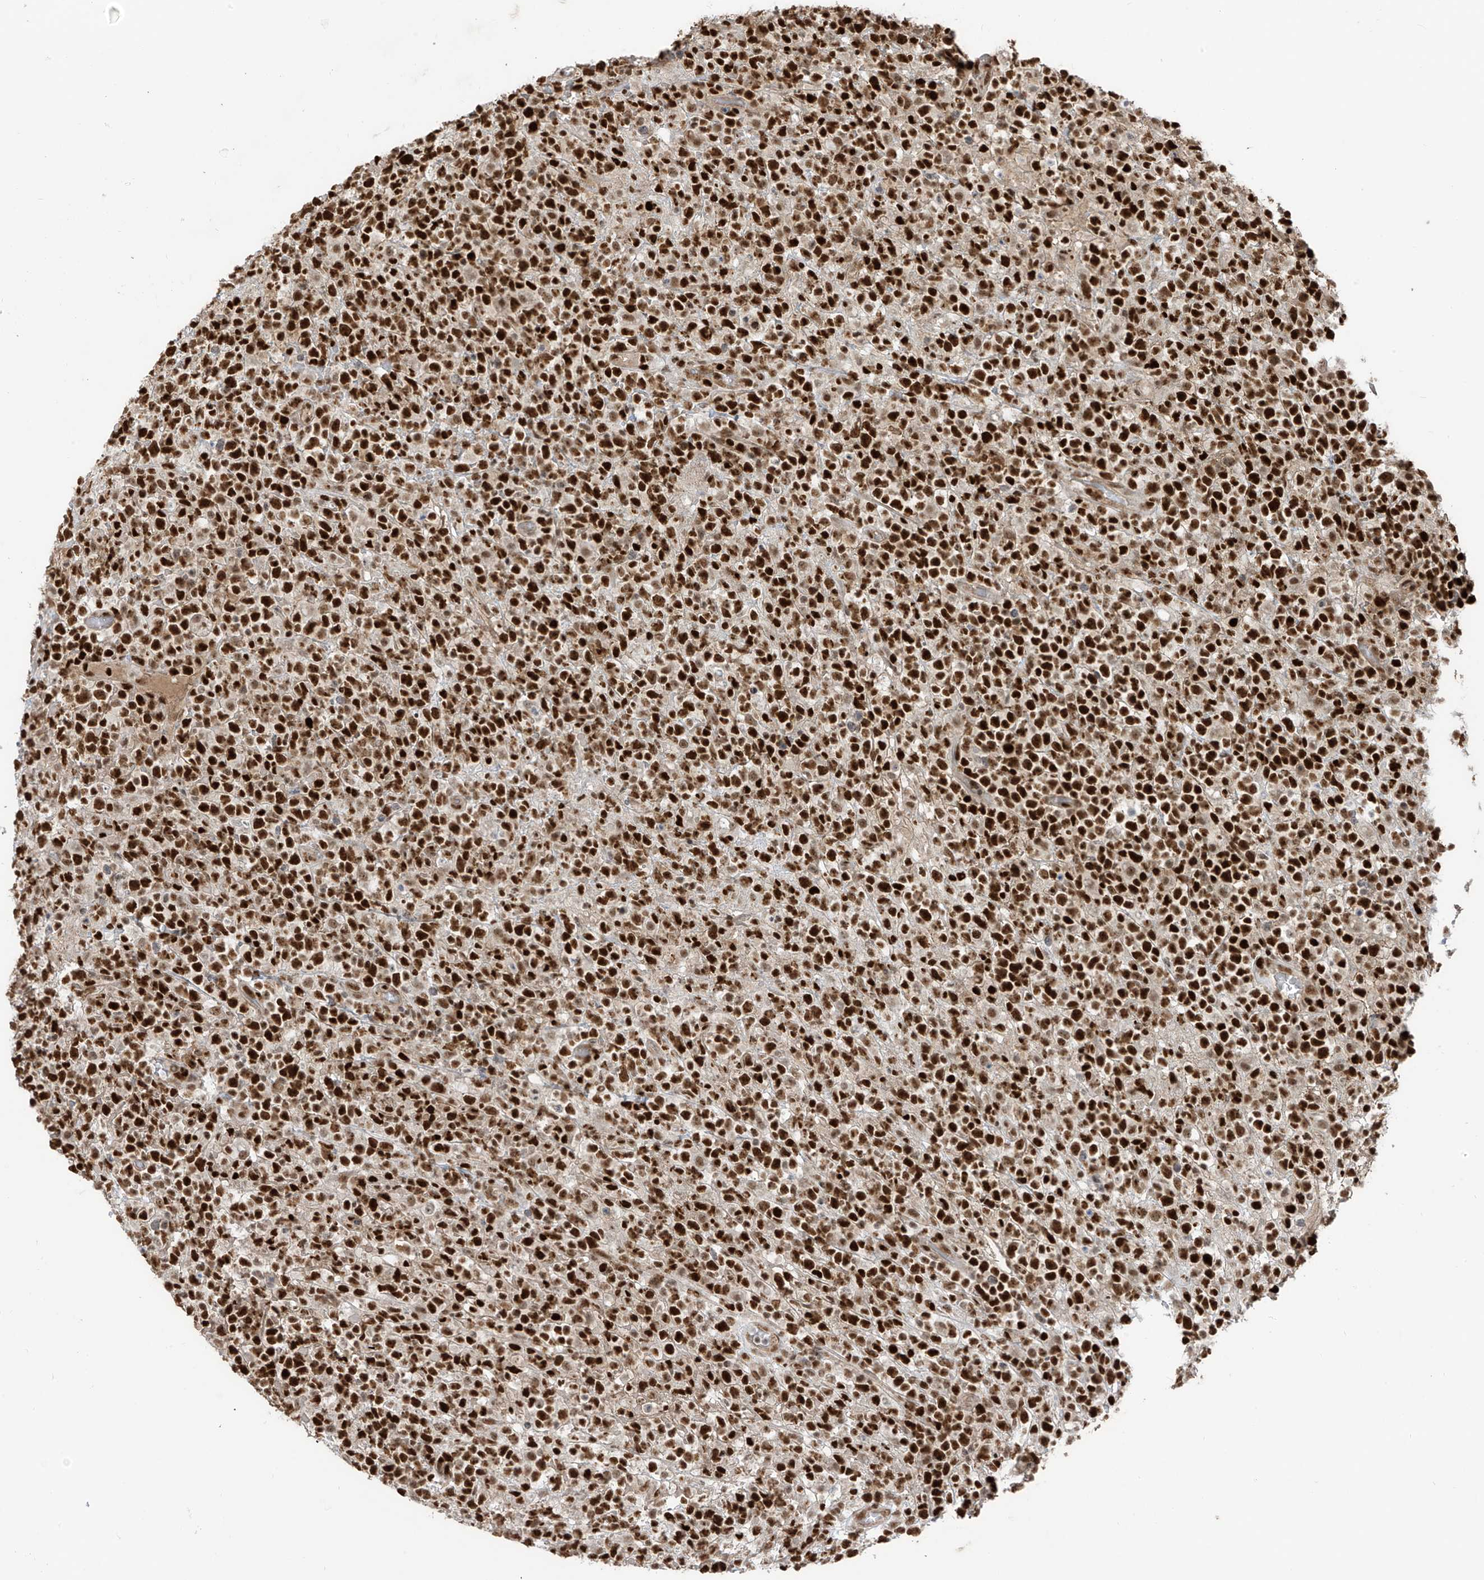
{"staining": {"intensity": "strong", "quantity": ">75%", "location": "nuclear"}, "tissue": "lymphoma", "cell_type": "Tumor cells", "image_type": "cancer", "snomed": [{"axis": "morphology", "description": "Malignant lymphoma, non-Hodgkin's type, High grade"}, {"axis": "topography", "description": "Colon"}], "caption": "Immunohistochemical staining of malignant lymphoma, non-Hodgkin's type (high-grade) demonstrates high levels of strong nuclear expression in approximately >75% of tumor cells. The staining is performed using DAB brown chromogen to label protein expression. The nuclei are counter-stained blue using hematoxylin.", "gene": "ARHGEF3", "patient": {"sex": "female", "age": 53}}